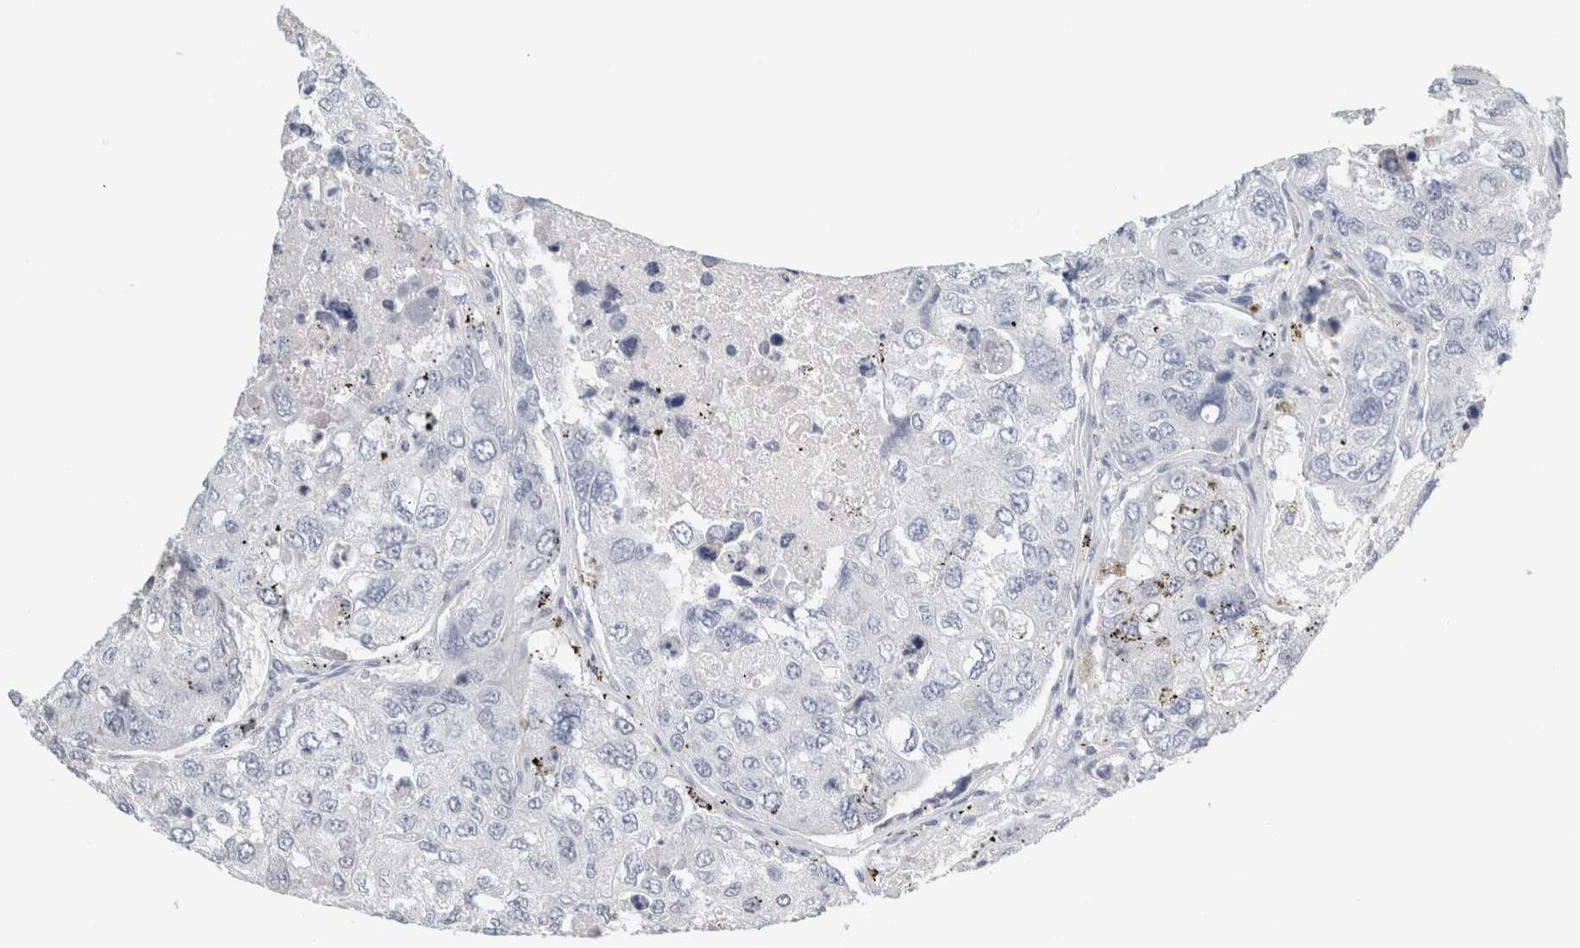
{"staining": {"intensity": "negative", "quantity": "none", "location": "none"}, "tissue": "urothelial cancer", "cell_type": "Tumor cells", "image_type": "cancer", "snomed": [{"axis": "morphology", "description": "Urothelial carcinoma, High grade"}, {"axis": "topography", "description": "Lymph node"}, {"axis": "topography", "description": "Urinary bladder"}], "caption": "There is no significant staining in tumor cells of urothelial cancer.", "gene": "TSPAN8", "patient": {"sex": "male", "age": 51}}